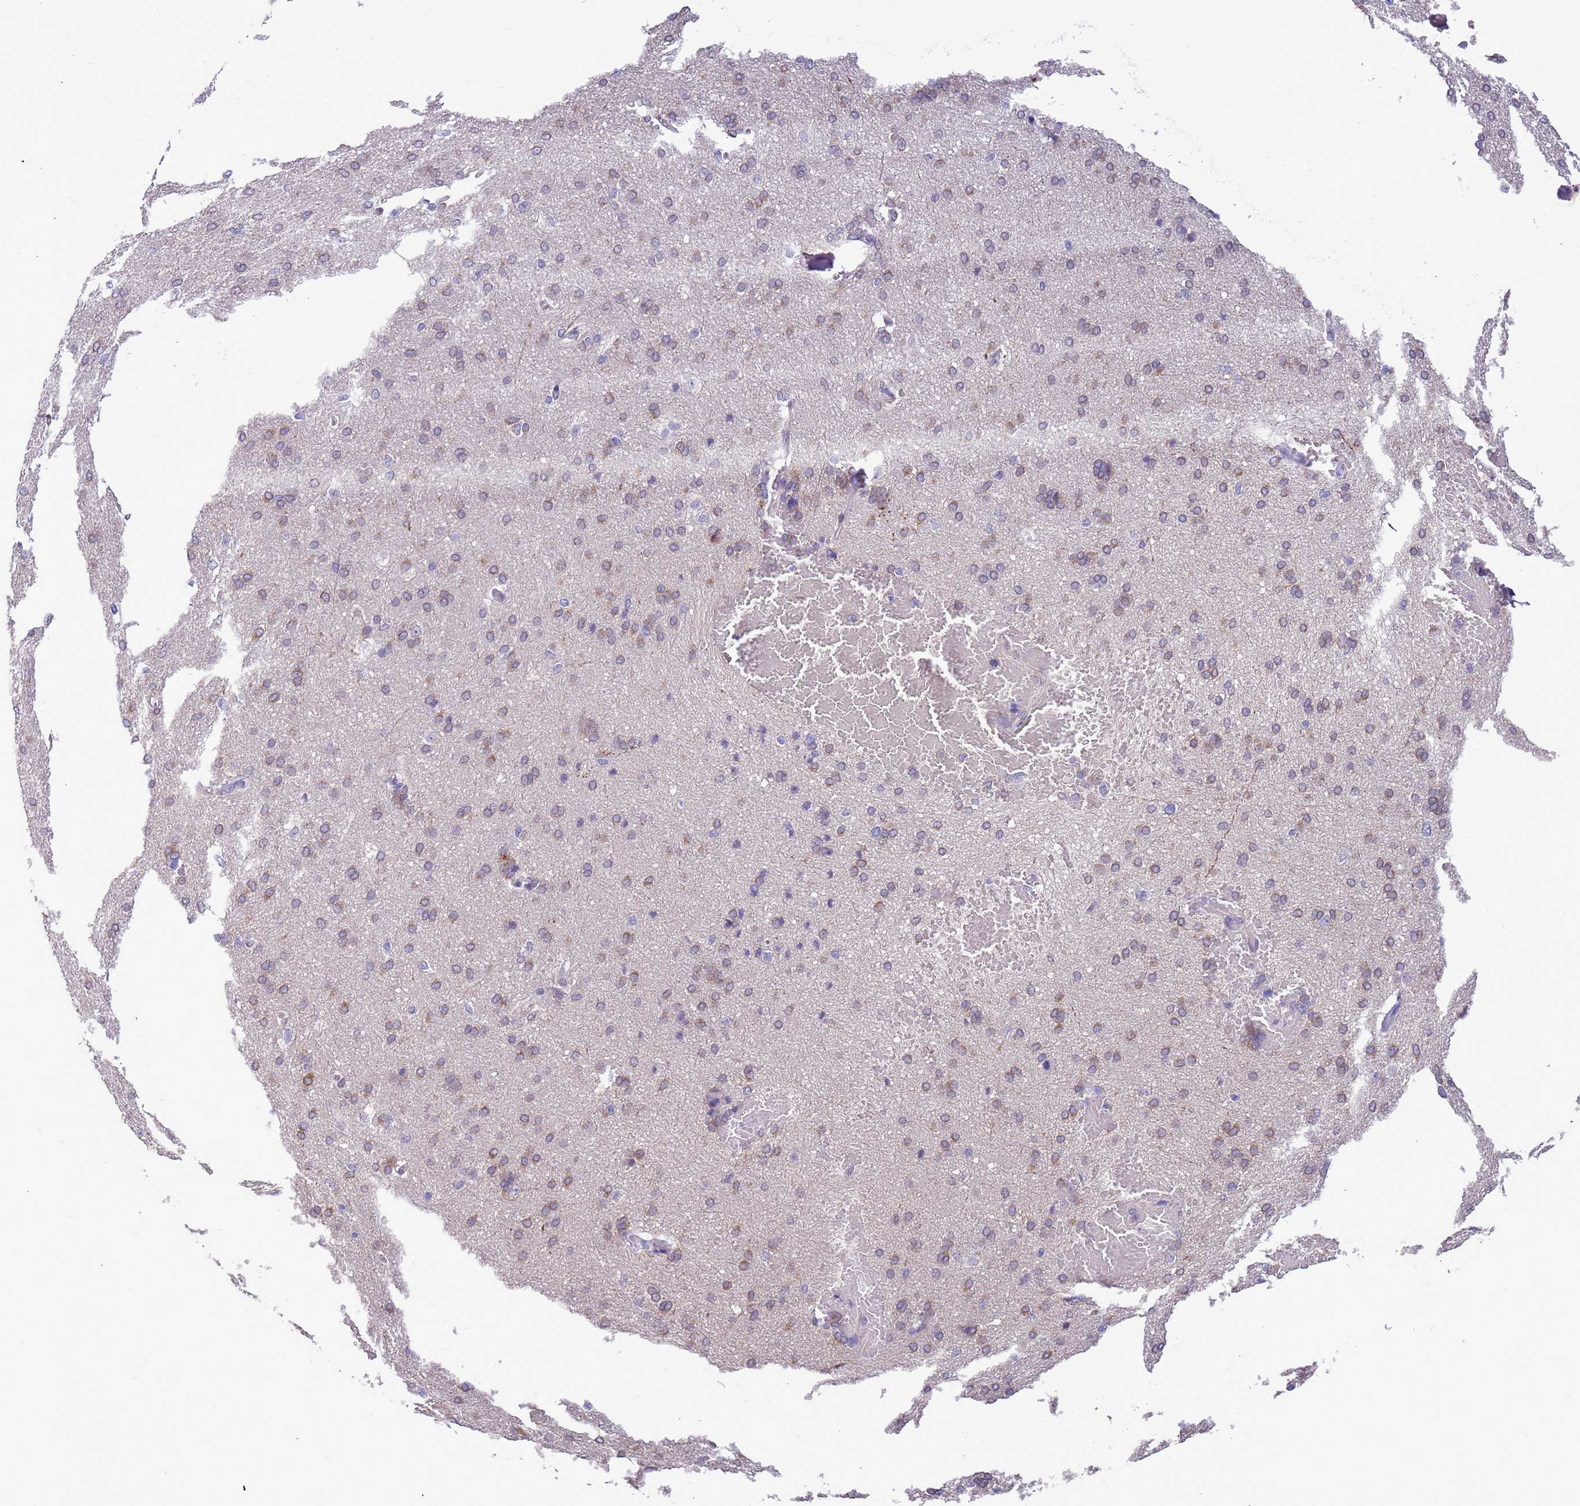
{"staining": {"intensity": "moderate", "quantity": "<25%", "location": "cytoplasmic/membranous"}, "tissue": "cerebral cortex", "cell_type": "Endothelial cells", "image_type": "normal", "snomed": [{"axis": "morphology", "description": "Normal tissue, NOS"}, {"axis": "topography", "description": "Cerebral cortex"}], "caption": "Cerebral cortex stained with IHC demonstrates moderate cytoplasmic/membranous expression in approximately <25% of endothelial cells. Nuclei are stained in blue.", "gene": "PLEKHH1", "patient": {"sex": "male", "age": 62}}